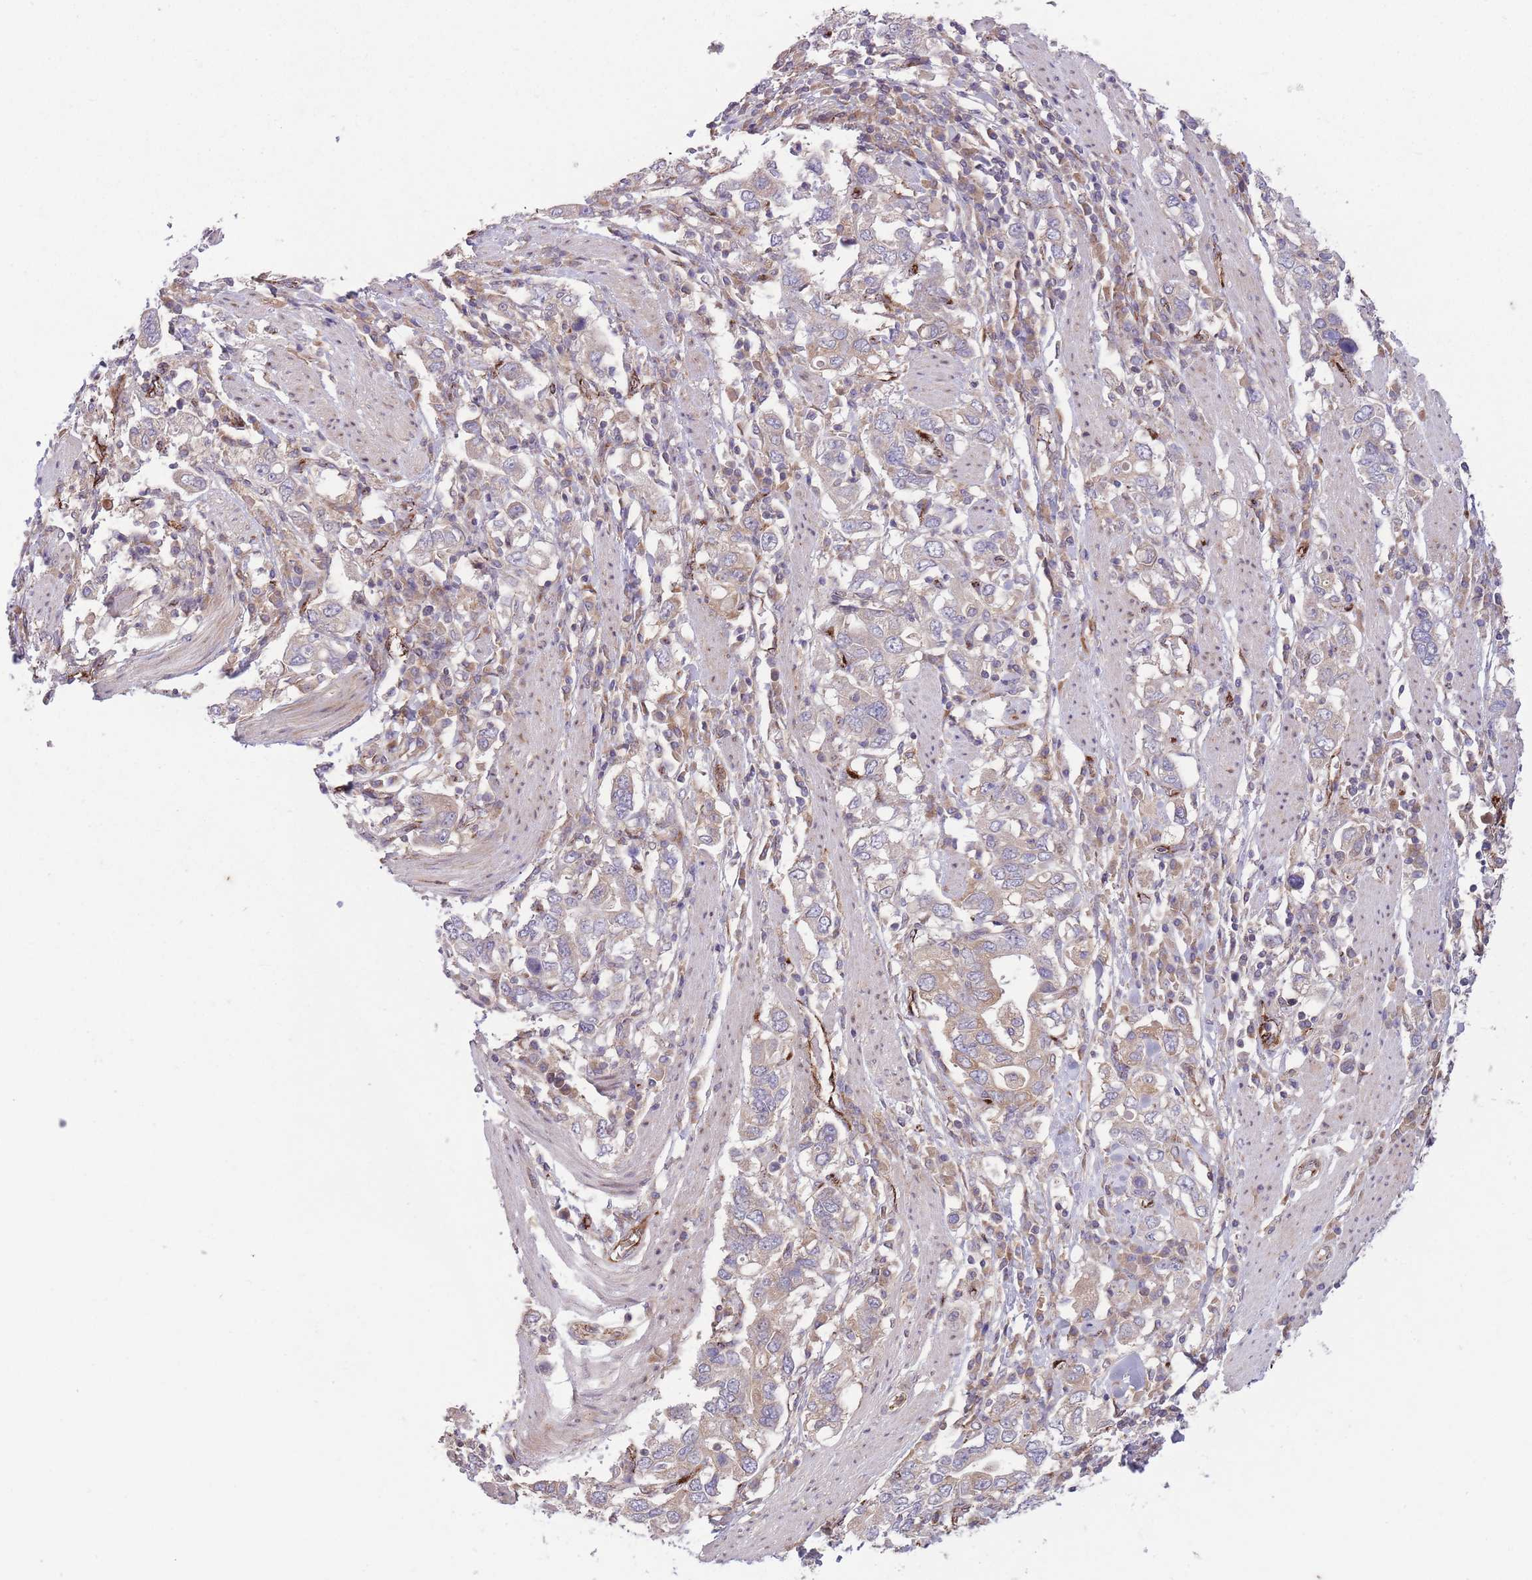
{"staining": {"intensity": "weak", "quantity": "<25%", "location": "cytoplasmic/membranous"}, "tissue": "stomach cancer", "cell_type": "Tumor cells", "image_type": "cancer", "snomed": [{"axis": "morphology", "description": "Adenocarcinoma, NOS"}, {"axis": "topography", "description": "Stomach, upper"}, {"axis": "topography", "description": "Stomach"}], "caption": "Protein analysis of stomach cancer (adenocarcinoma) reveals no significant positivity in tumor cells.", "gene": "CISH", "patient": {"sex": "male", "age": 62}}